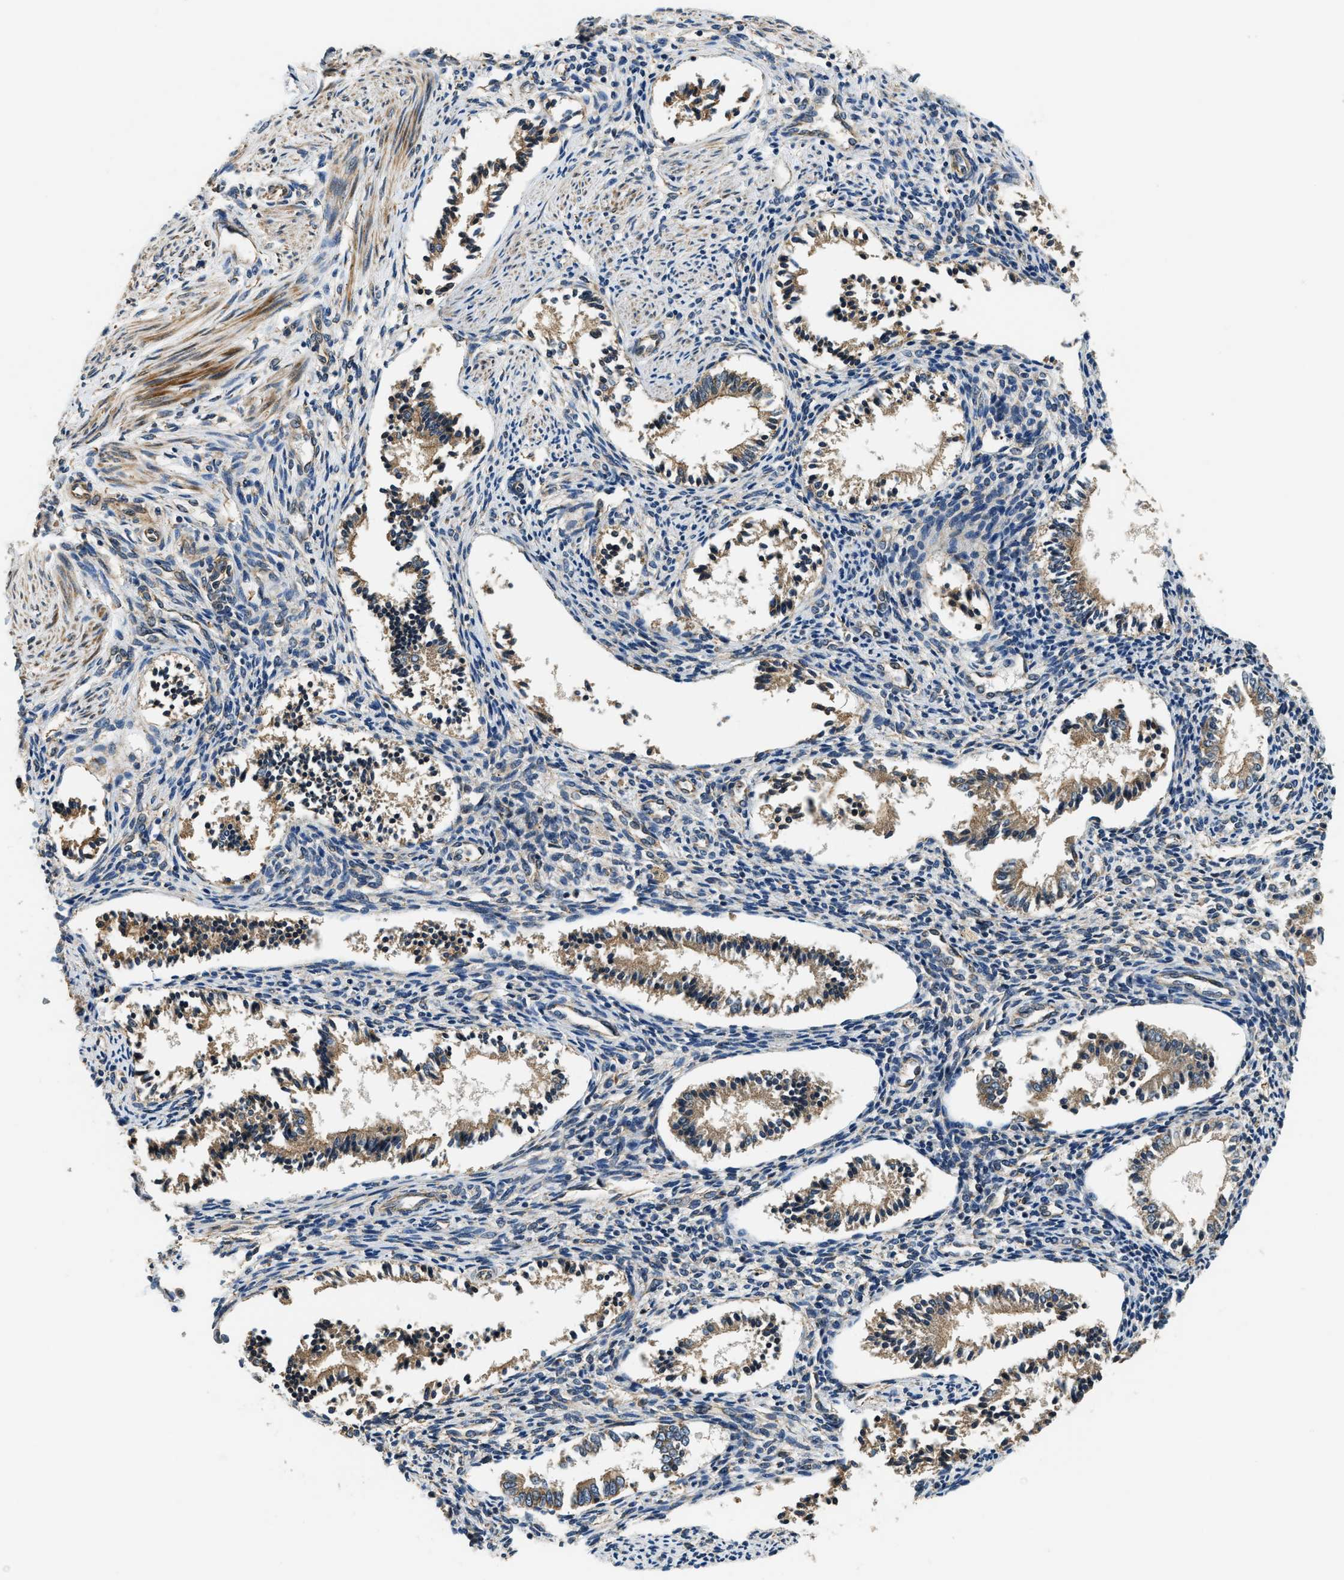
{"staining": {"intensity": "weak", "quantity": "25%-75%", "location": "cytoplasmic/membranous"}, "tissue": "endometrium", "cell_type": "Cells in endometrial stroma", "image_type": "normal", "snomed": [{"axis": "morphology", "description": "Normal tissue, NOS"}, {"axis": "topography", "description": "Endometrium"}], "caption": "An image showing weak cytoplasmic/membranous positivity in approximately 25%-75% of cells in endometrial stroma in unremarkable endometrium, as visualized by brown immunohistochemical staining.", "gene": "ALOX12", "patient": {"sex": "female", "age": 42}}